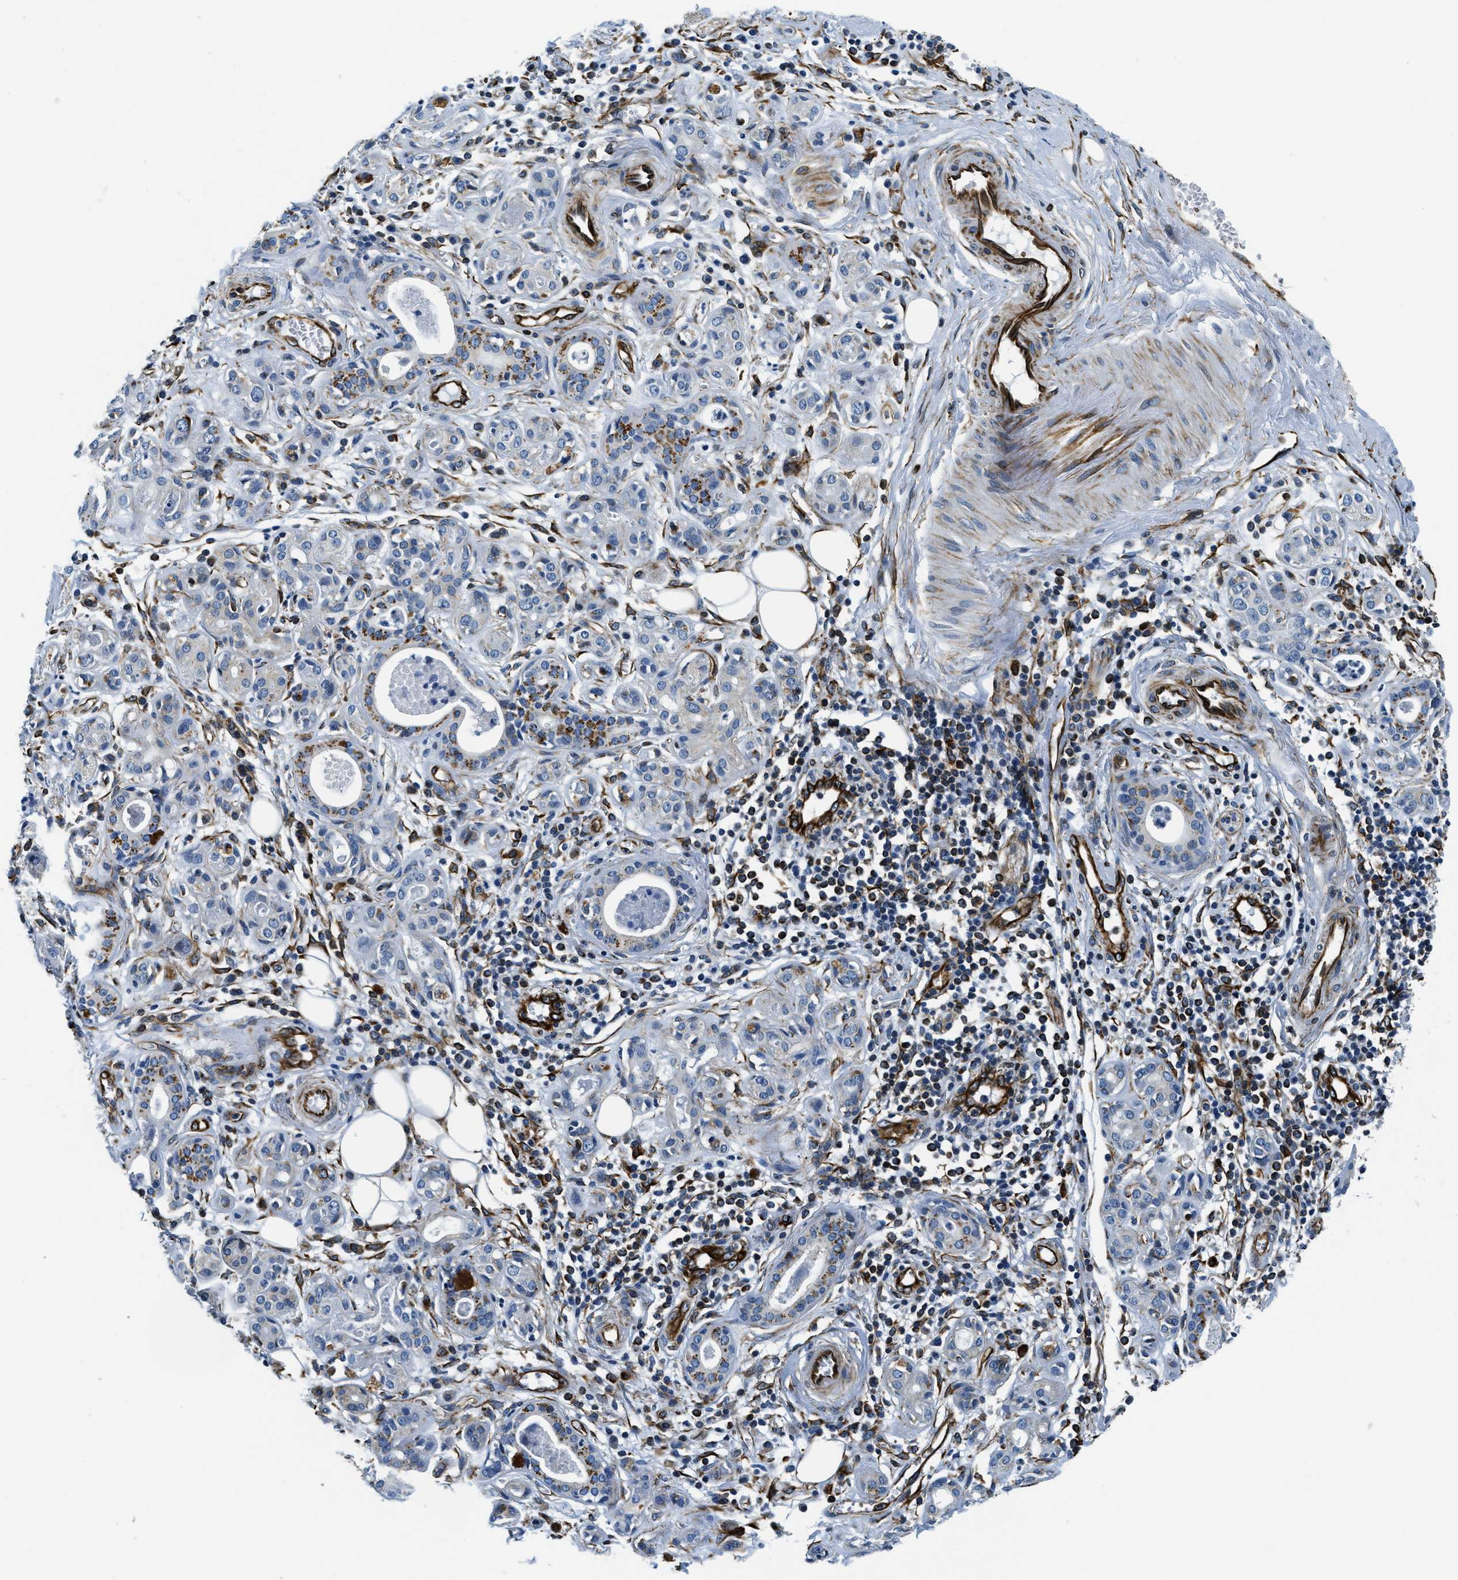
{"staining": {"intensity": "weak", "quantity": ">75%", "location": "cytoplasmic/membranous"}, "tissue": "adipose tissue", "cell_type": "Adipocytes", "image_type": "normal", "snomed": [{"axis": "morphology", "description": "Normal tissue, NOS"}, {"axis": "morphology", "description": "Inflammation, NOS"}, {"axis": "topography", "description": "Salivary gland"}, {"axis": "topography", "description": "Peripheral nerve tissue"}], "caption": "Approximately >75% of adipocytes in normal human adipose tissue show weak cytoplasmic/membranous protein staining as visualized by brown immunohistochemical staining.", "gene": "GNS", "patient": {"sex": "female", "age": 75}}